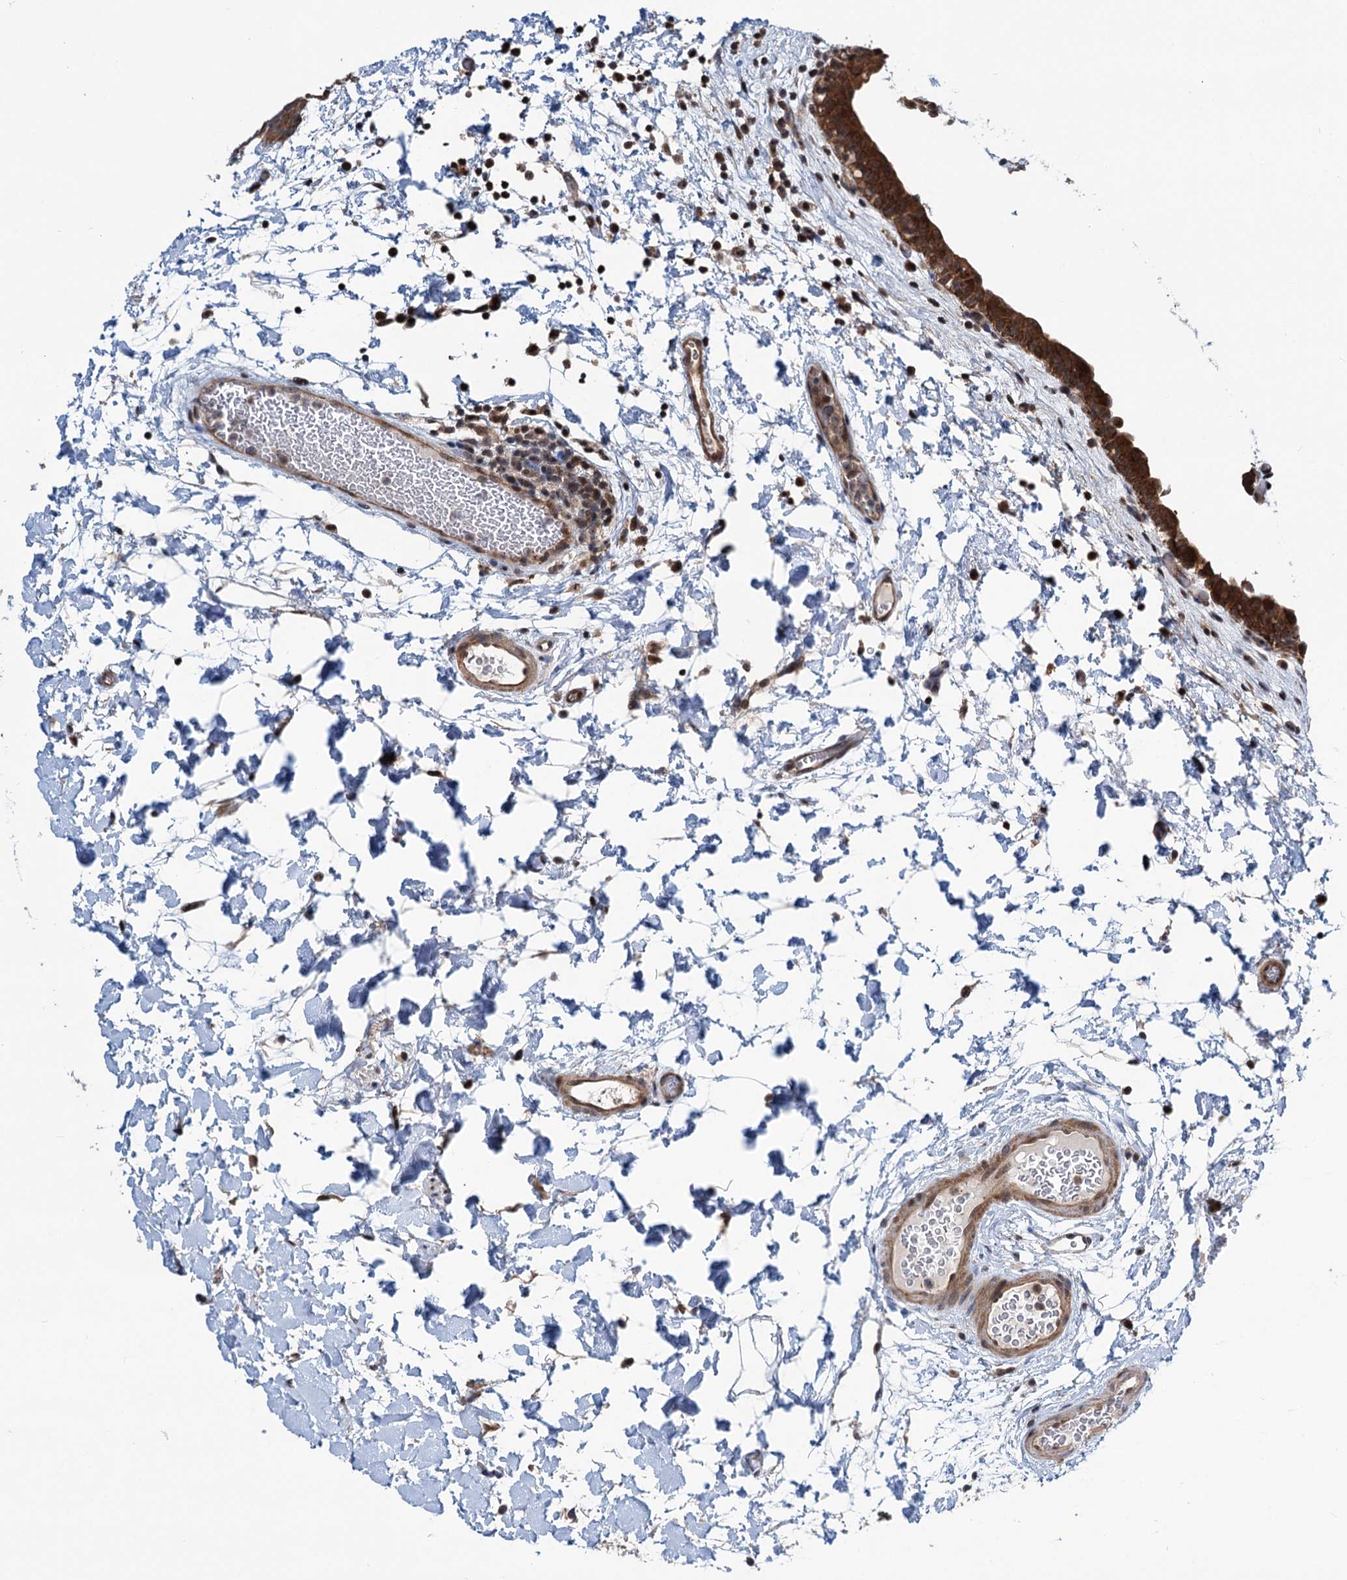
{"staining": {"intensity": "strong", "quantity": ">75%", "location": "cytoplasmic/membranous,nuclear"}, "tissue": "urinary bladder", "cell_type": "Urothelial cells", "image_type": "normal", "snomed": [{"axis": "morphology", "description": "Normal tissue, NOS"}, {"axis": "topography", "description": "Urinary bladder"}], "caption": "Immunohistochemistry (IHC) photomicrograph of normal urinary bladder: human urinary bladder stained using immunohistochemistry (IHC) displays high levels of strong protein expression localized specifically in the cytoplasmic/membranous,nuclear of urothelial cells, appearing as a cytoplasmic/membranous,nuclear brown color.", "gene": "GPBP1", "patient": {"sex": "male", "age": 83}}